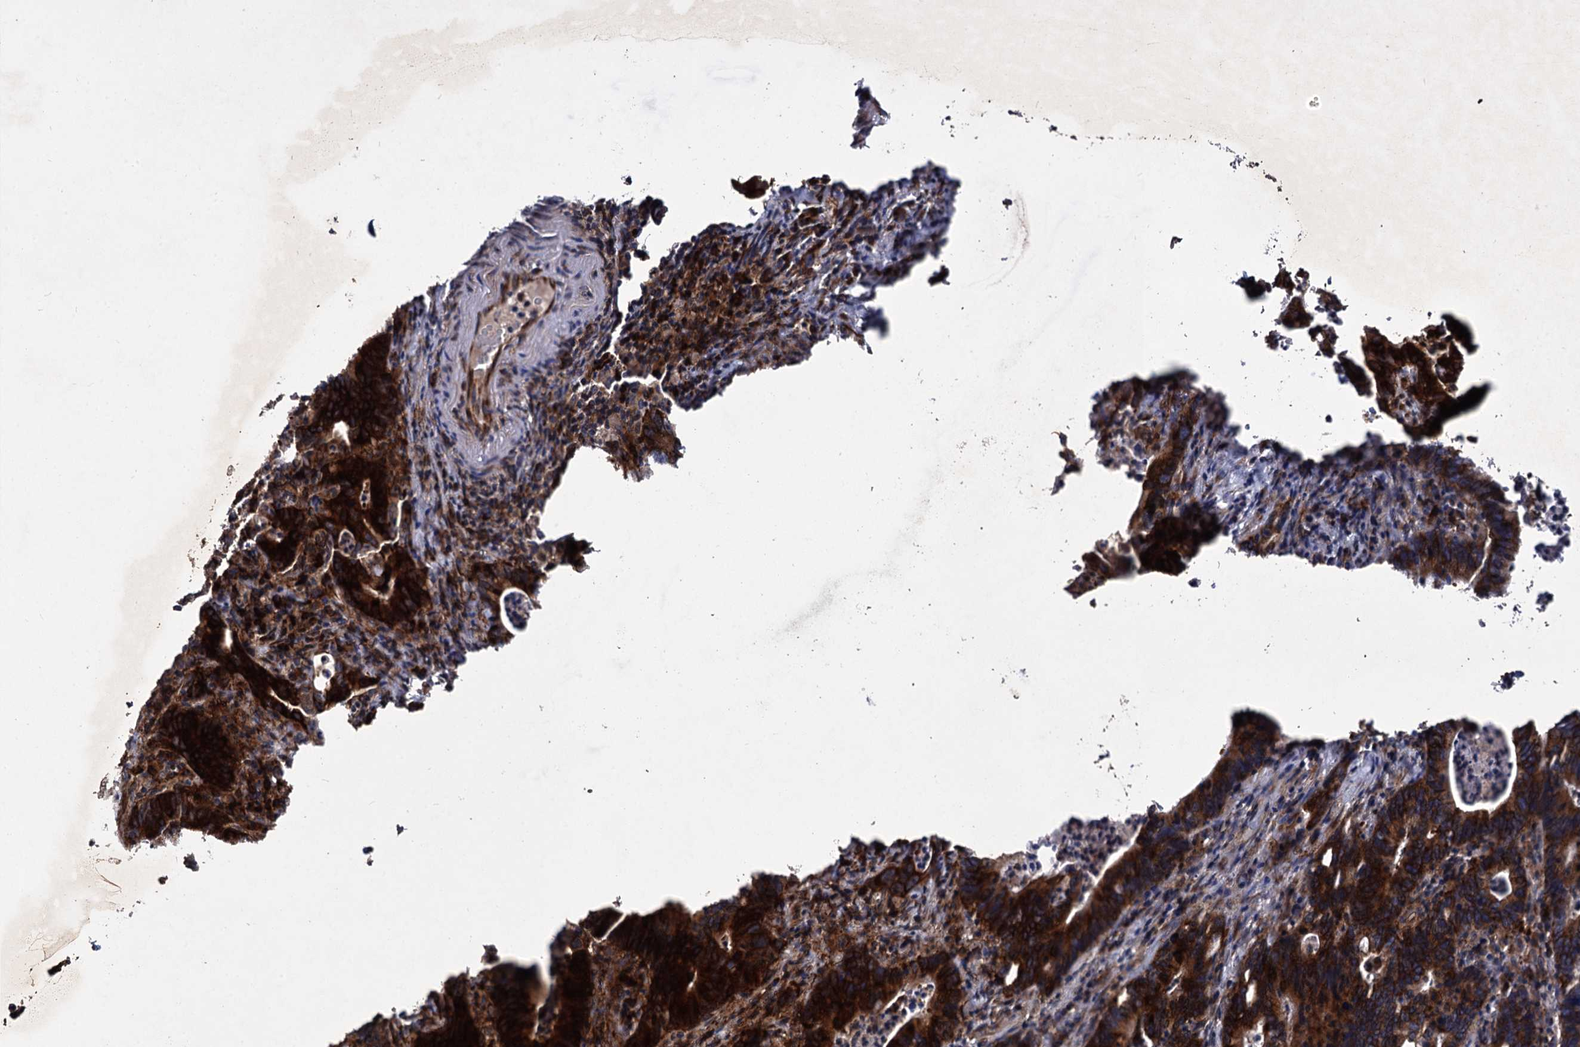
{"staining": {"intensity": "strong", "quantity": ">75%", "location": "cytoplasmic/membranous"}, "tissue": "colorectal cancer", "cell_type": "Tumor cells", "image_type": "cancer", "snomed": [{"axis": "morphology", "description": "Adenocarcinoma, NOS"}, {"axis": "topography", "description": "Colon"}], "caption": "A brown stain highlights strong cytoplasmic/membranous positivity of a protein in human colorectal cancer tumor cells.", "gene": "INPPL1", "patient": {"sex": "female", "age": 75}}